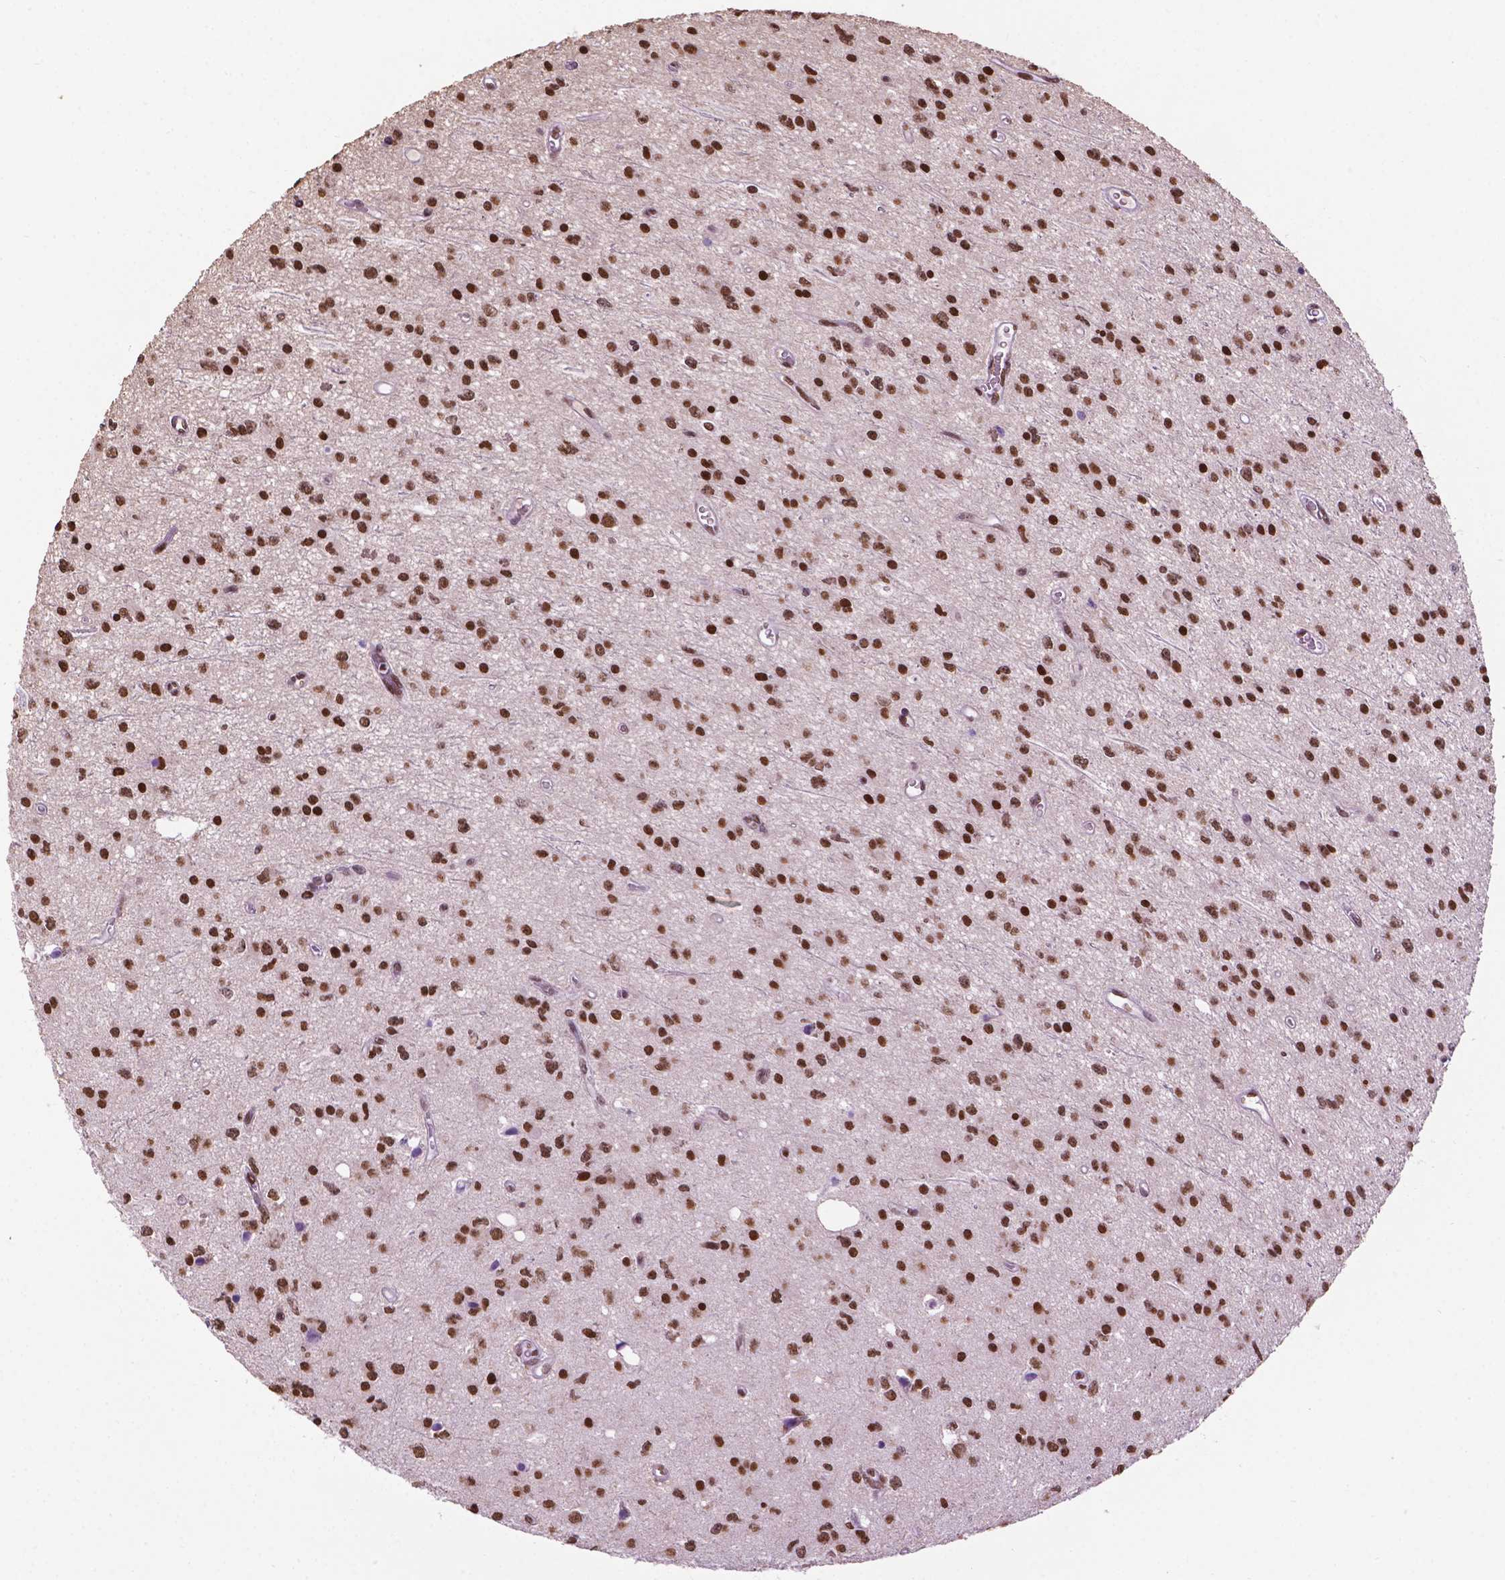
{"staining": {"intensity": "strong", "quantity": ">75%", "location": "nuclear"}, "tissue": "glioma", "cell_type": "Tumor cells", "image_type": "cancer", "snomed": [{"axis": "morphology", "description": "Glioma, malignant, Low grade"}, {"axis": "topography", "description": "Brain"}], "caption": "Protein staining displays strong nuclear positivity in approximately >75% of tumor cells in glioma.", "gene": "COL23A1", "patient": {"sex": "female", "age": 45}}